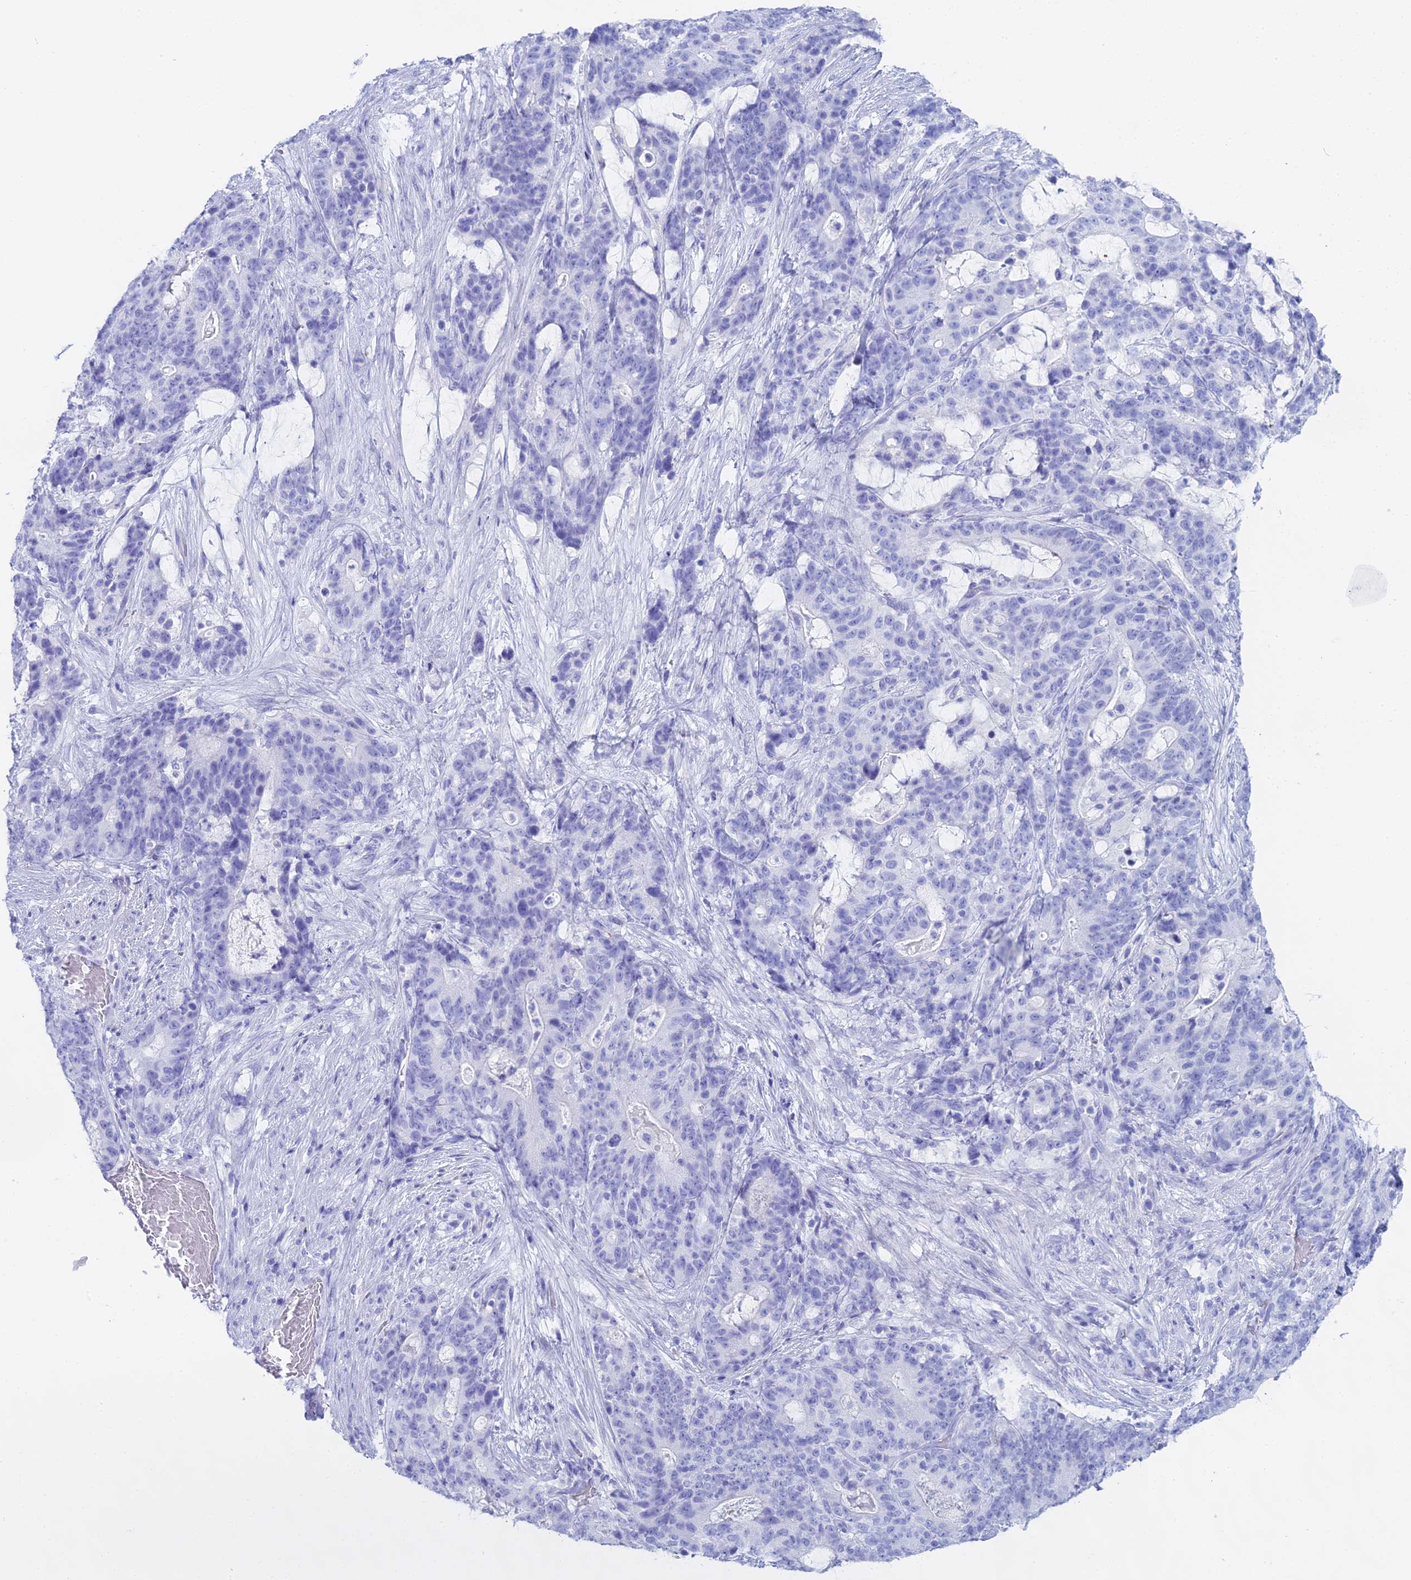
{"staining": {"intensity": "negative", "quantity": "none", "location": "none"}, "tissue": "stomach cancer", "cell_type": "Tumor cells", "image_type": "cancer", "snomed": [{"axis": "morphology", "description": "Normal tissue, NOS"}, {"axis": "morphology", "description": "Adenocarcinoma, NOS"}, {"axis": "topography", "description": "Stomach"}], "caption": "IHC micrograph of neoplastic tissue: adenocarcinoma (stomach) stained with DAB displays no significant protein positivity in tumor cells.", "gene": "CGB2", "patient": {"sex": "female", "age": 64}}